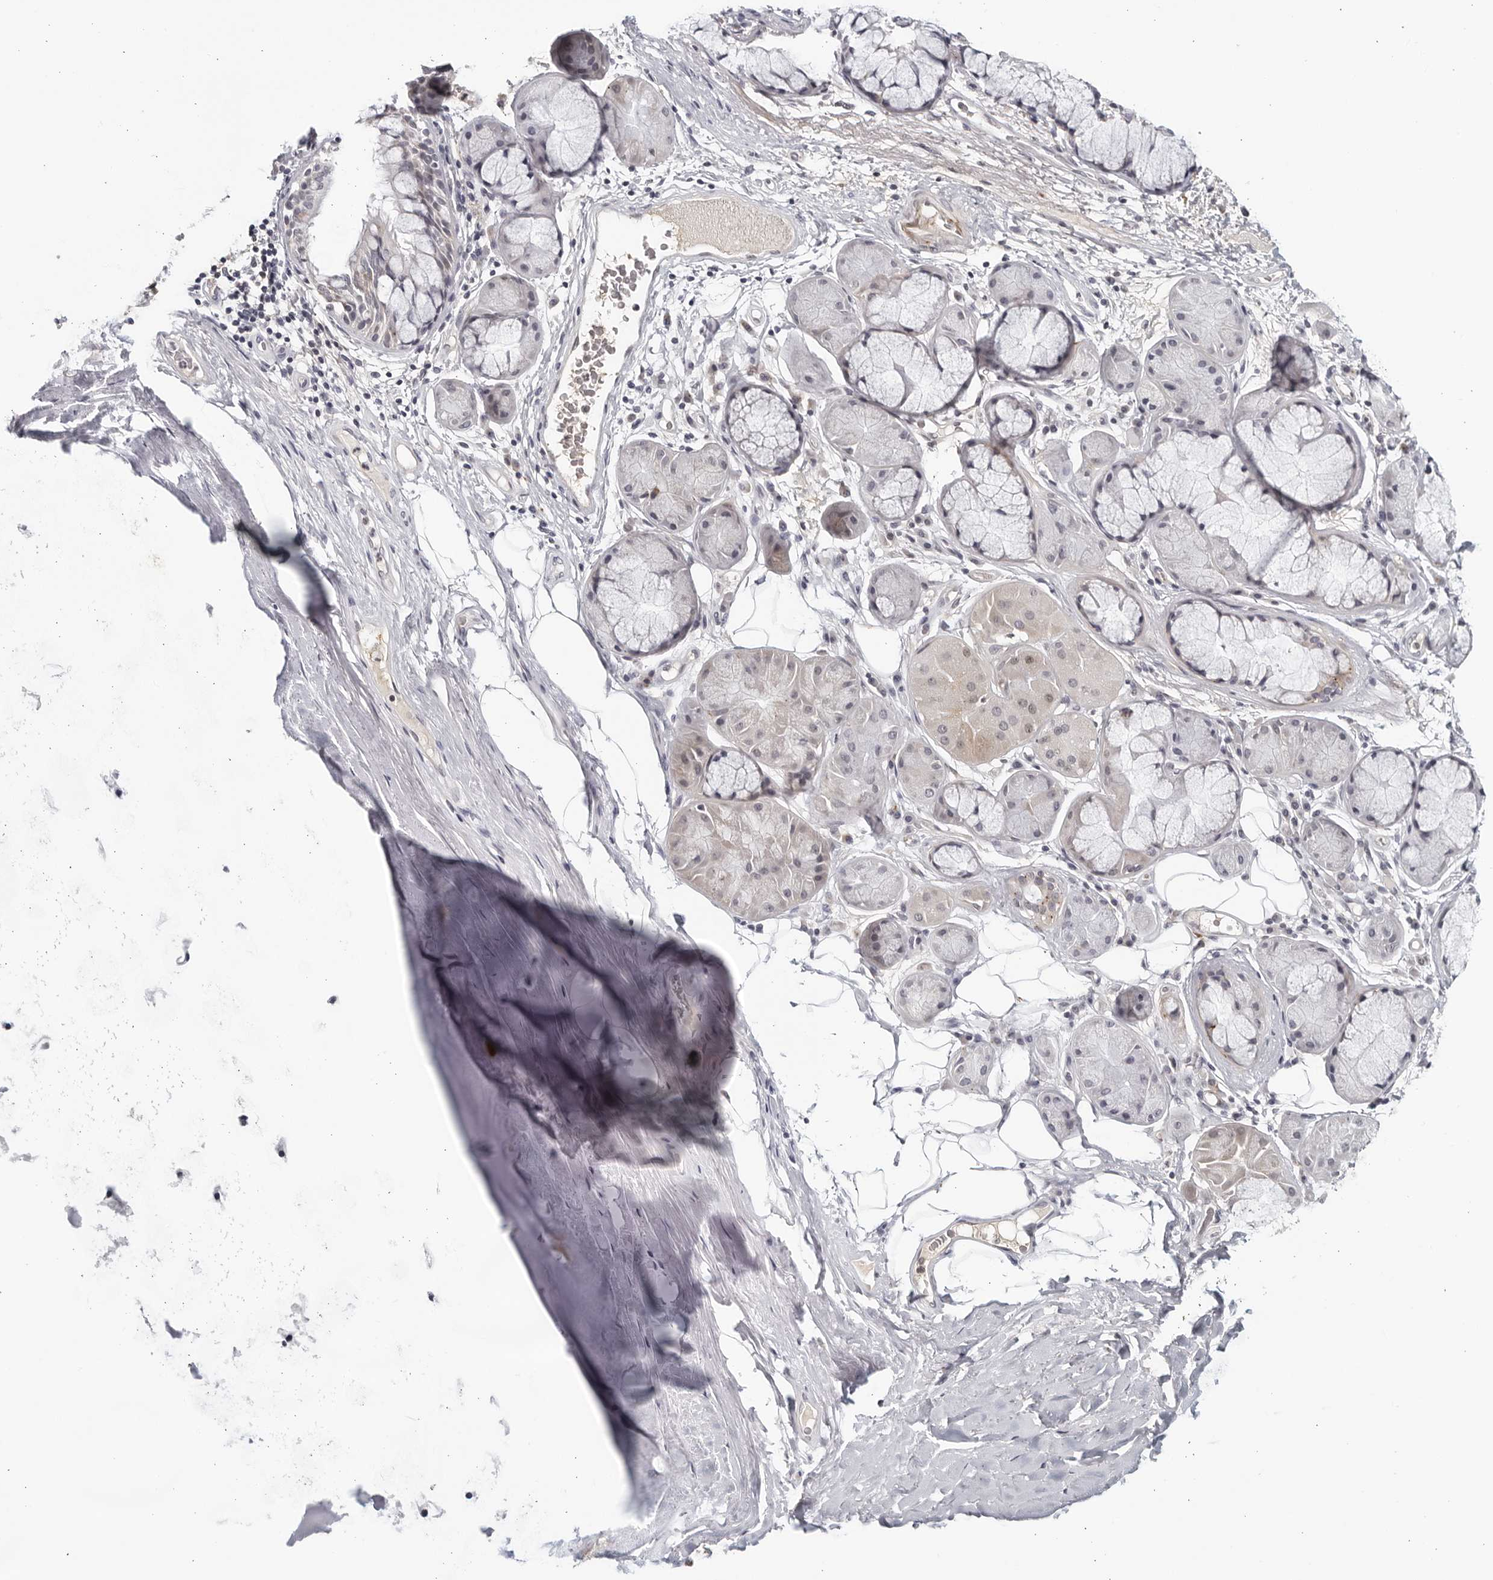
{"staining": {"intensity": "negative", "quantity": "none", "location": "none"}, "tissue": "adipose tissue", "cell_type": "Adipocytes", "image_type": "normal", "snomed": [{"axis": "morphology", "description": "Normal tissue, NOS"}, {"axis": "topography", "description": "Bronchus"}], "caption": "Human adipose tissue stained for a protein using IHC reveals no staining in adipocytes.", "gene": "STRADB", "patient": {"sex": "male", "age": 66}}